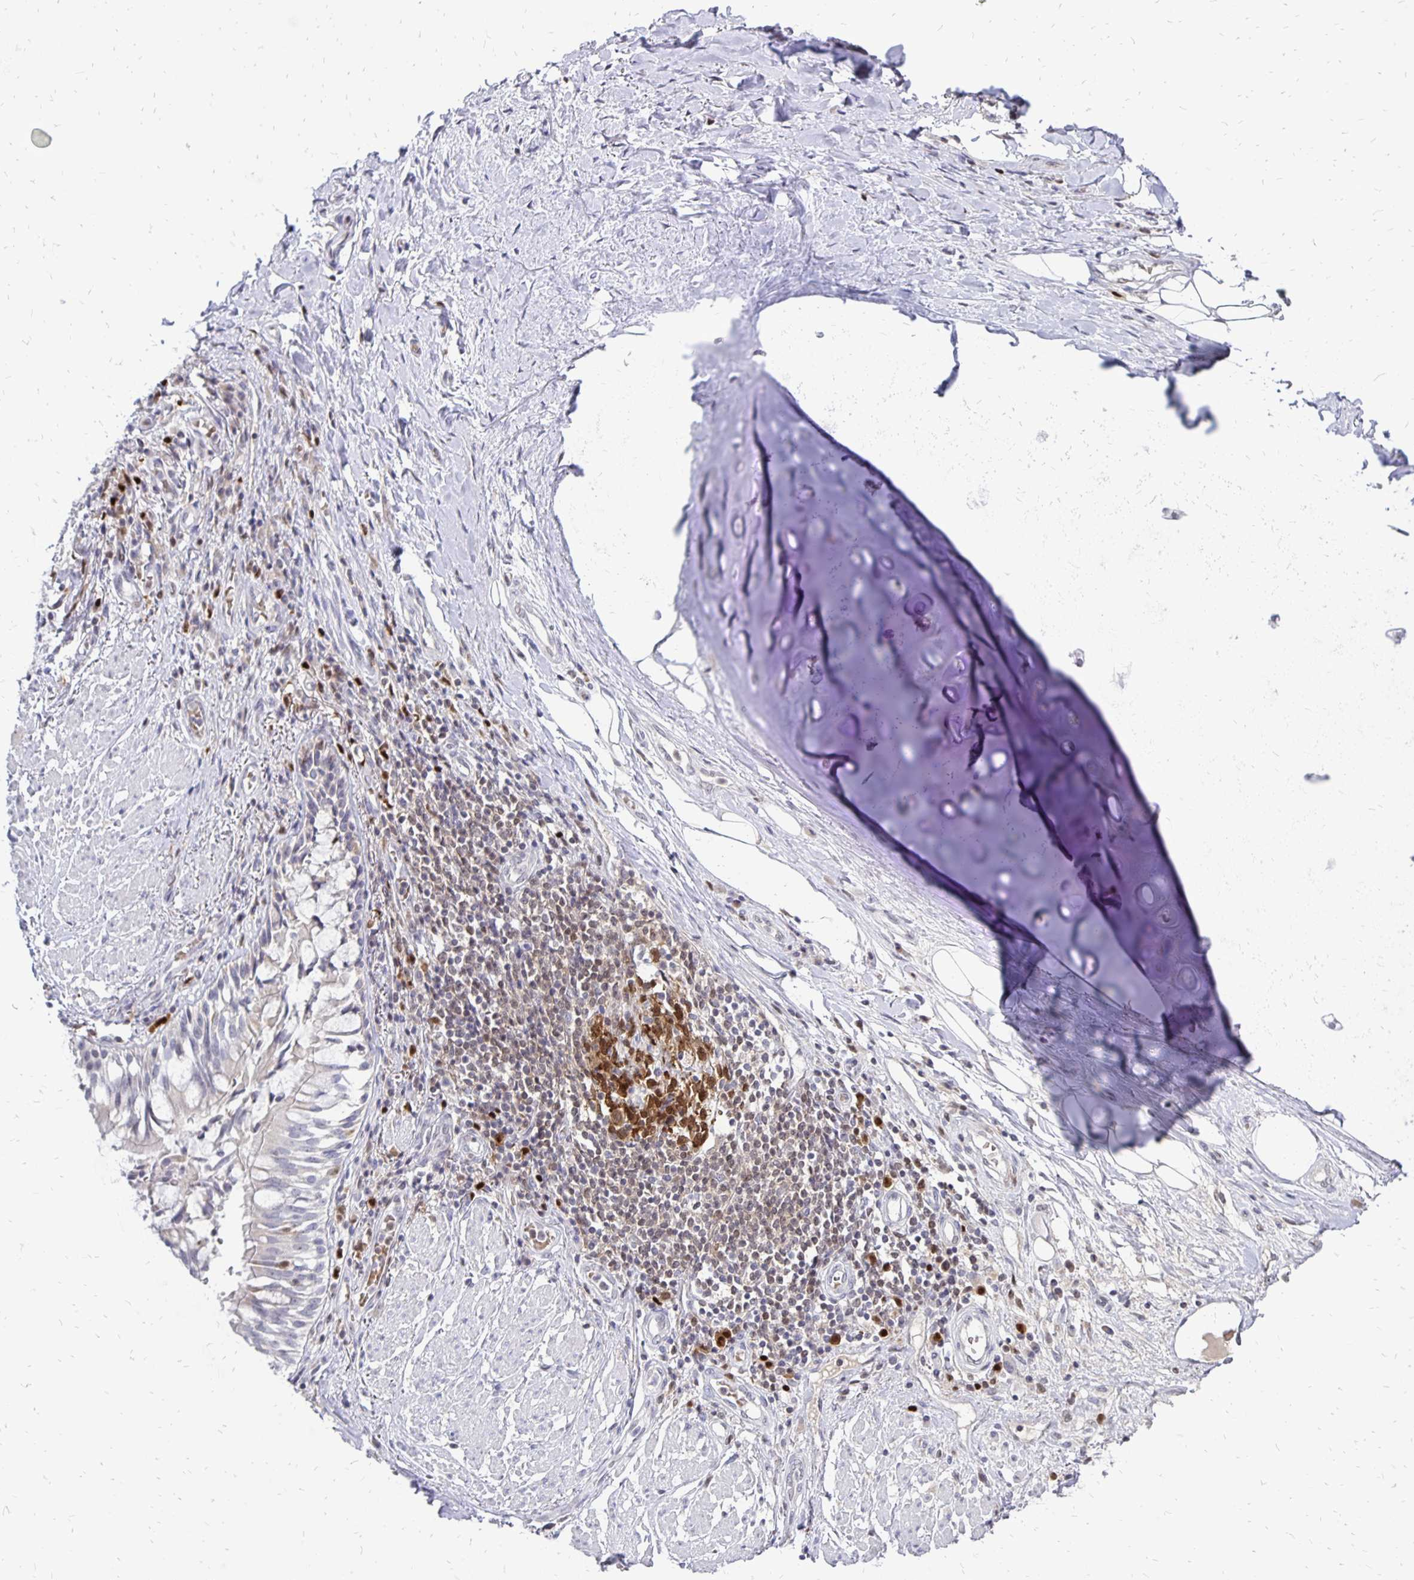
{"staining": {"intensity": "negative", "quantity": "none", "location": "none"}, "tissue": "adipose tissue", "cell_type": "Adipocytes", "image_type": "normal", "snomed": [{"axis": "morphology", "description": "Normal tissue, NOS"}, {"axis": "topography", "description": "Cartilage tissue"}, {"axis": "topography", "description": "Bronchus"}], "caption": "Unremarkable adipose tissue was stained to show a protein in brown. There is no significant positivity in adipocytes.", "gene": "DCK", "patient": {"sex": "male", "age": 64}}